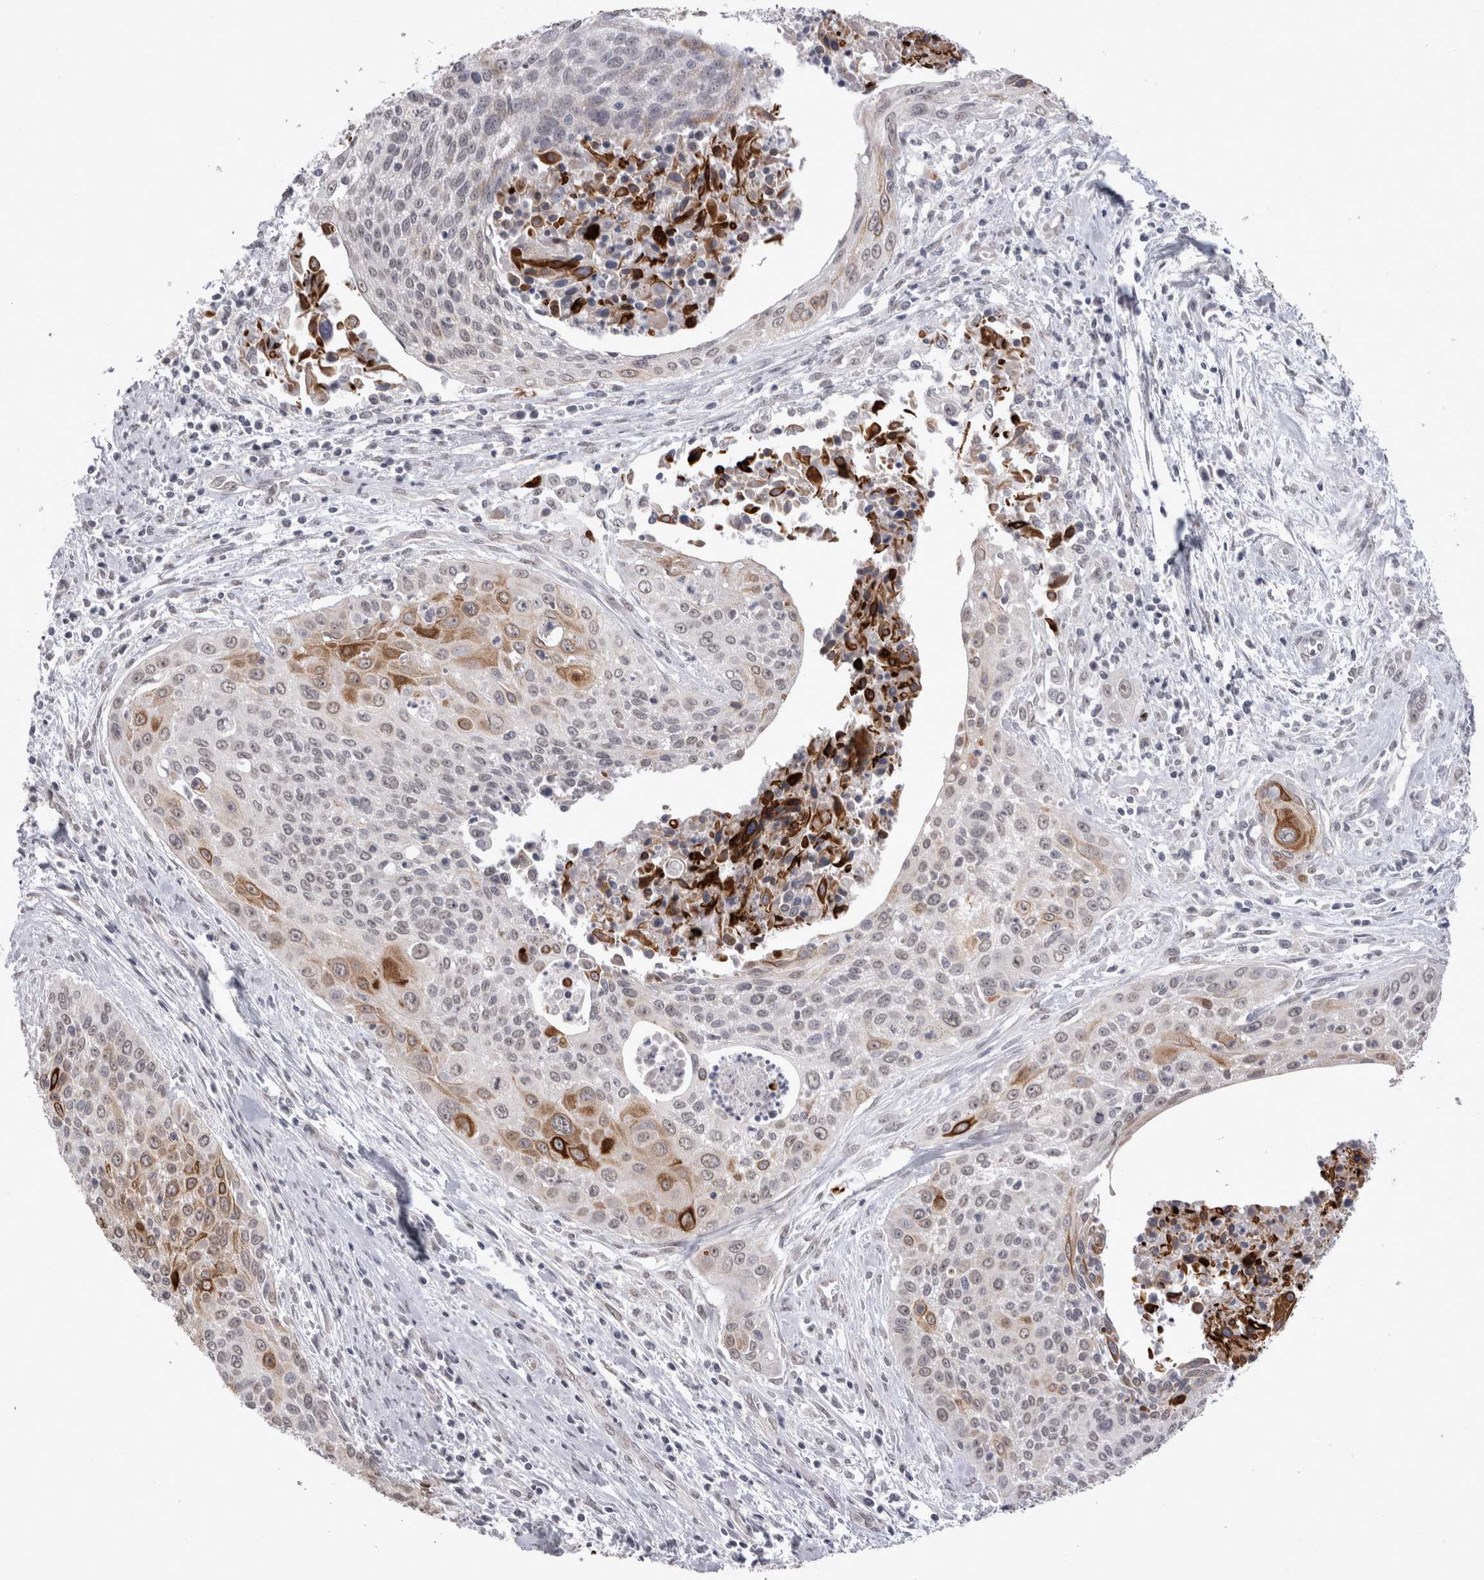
{"staining": {"intensity": "strong", "quantity": "25%-75%", "location": "cytoplasmic/membranous"}, "tissue": "cervical cancer", "cell_type": "Tumor cells", "image_type": "cancer", "snomed": [{"axis": "morphology", "description": "Squamous cell carcinoma, NOS"}, {"axis": "topography", "description": "Cervix"}], "caption": "Immunohistochemical staining of cervical cancer (squamous cell carcinoma) exhibits high levels of strong cytoplasmic/membranous positivity in approximately 25%-75% of tumor cells.", "gene": "DDX4", "patient": {"sex": "female", "age": 55}}